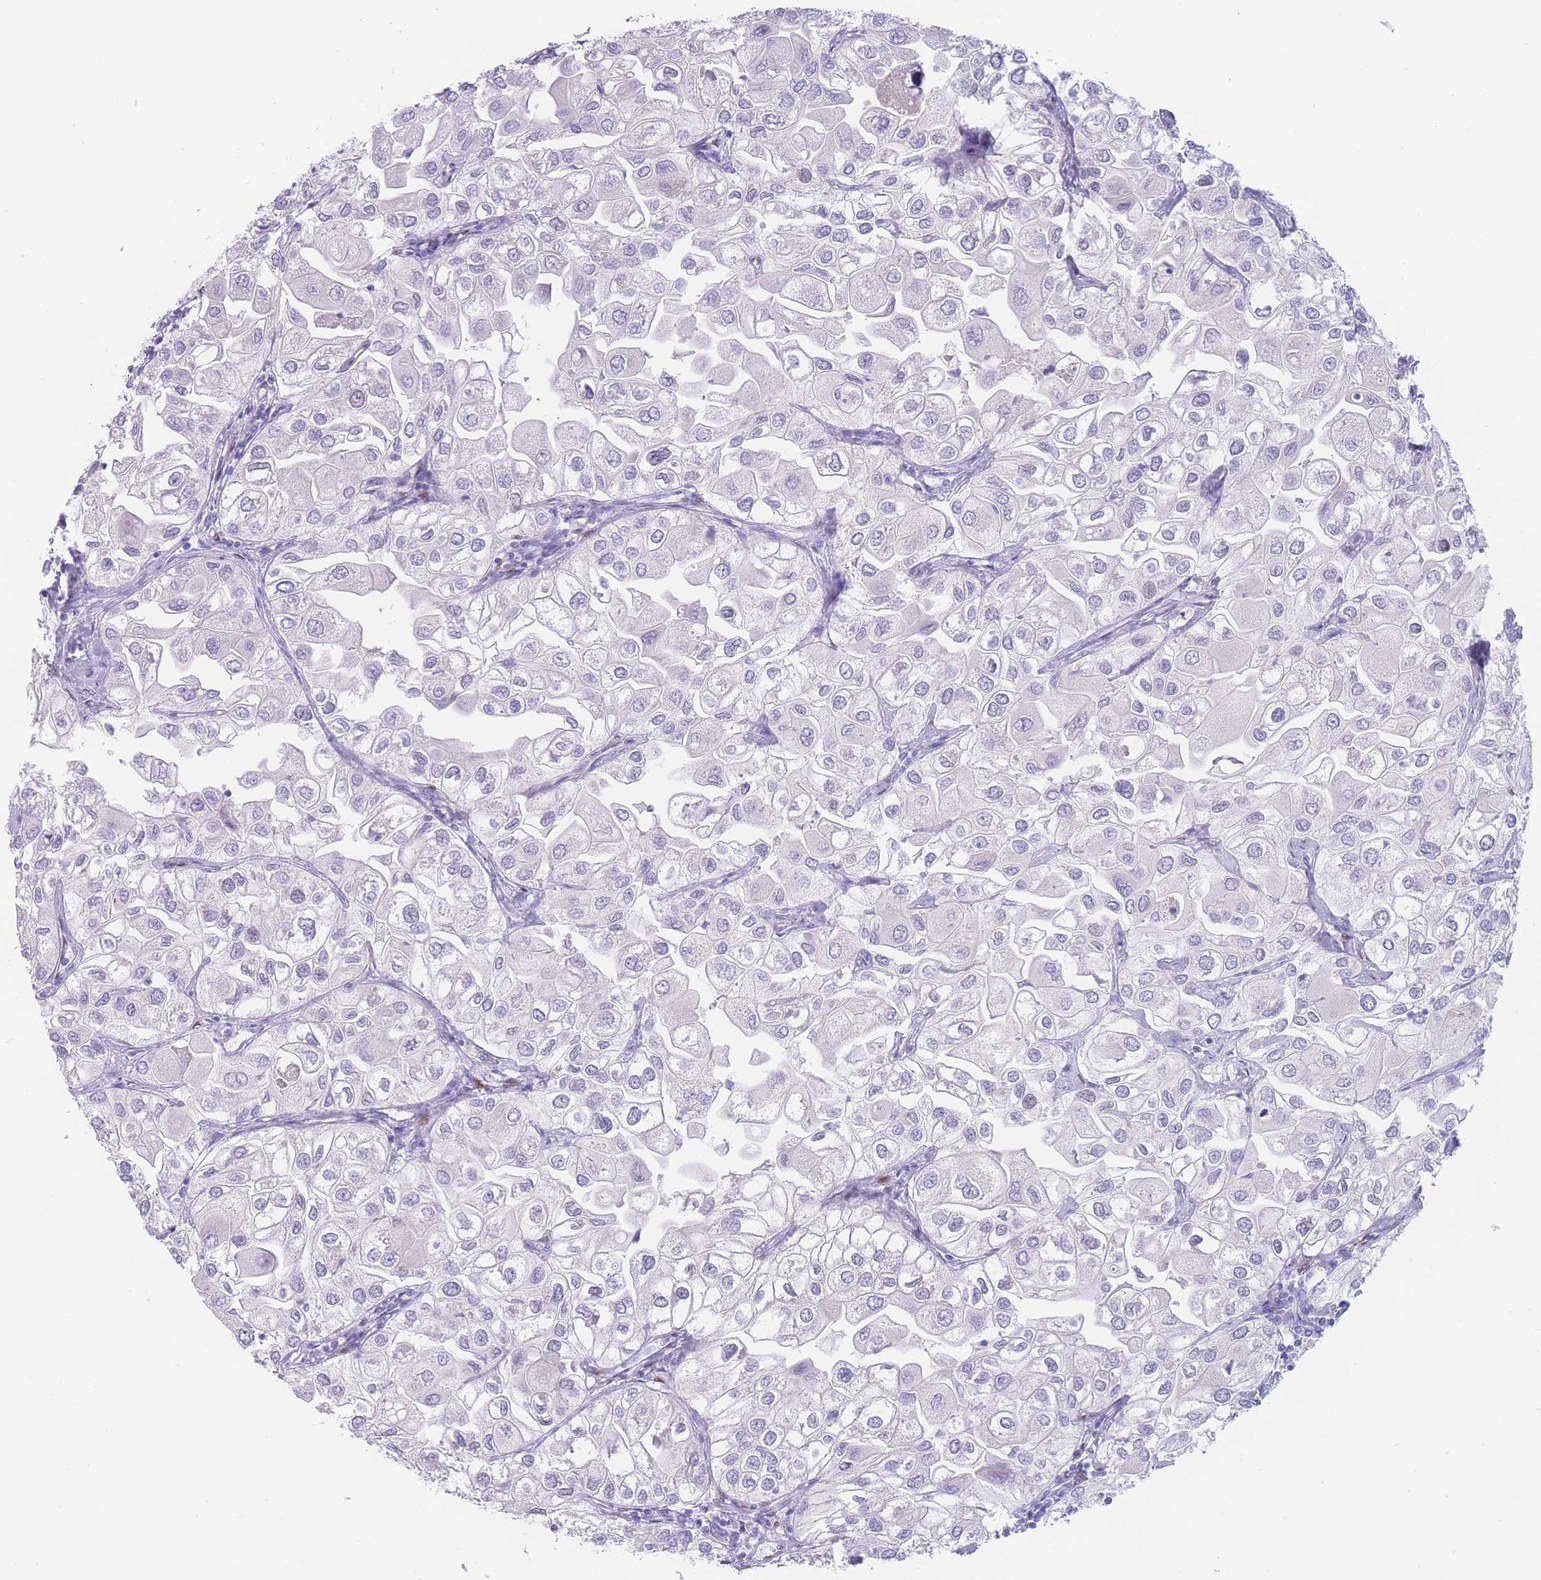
{"staining": {"intensity": "negative", "quantity": "none", "location": "none"}, "tissue": "urothelial cancer", "cell_type": "Tumor cells", "image_type": "cancer", "snomed": [{"axis": "morphology", "description": "Urothelial carcinoma, High grade"}, {"axis": "topography", "description": "Urinary bladder"}], "caption": "Immunohistochemistry (IHC) histopathology image of high-grade urothelial carcinoma stained for a protein (brown), which reveals no staining in tumor cells.", "gene": "PSMB5", "patient": {"sex": "male", "age": 64}}